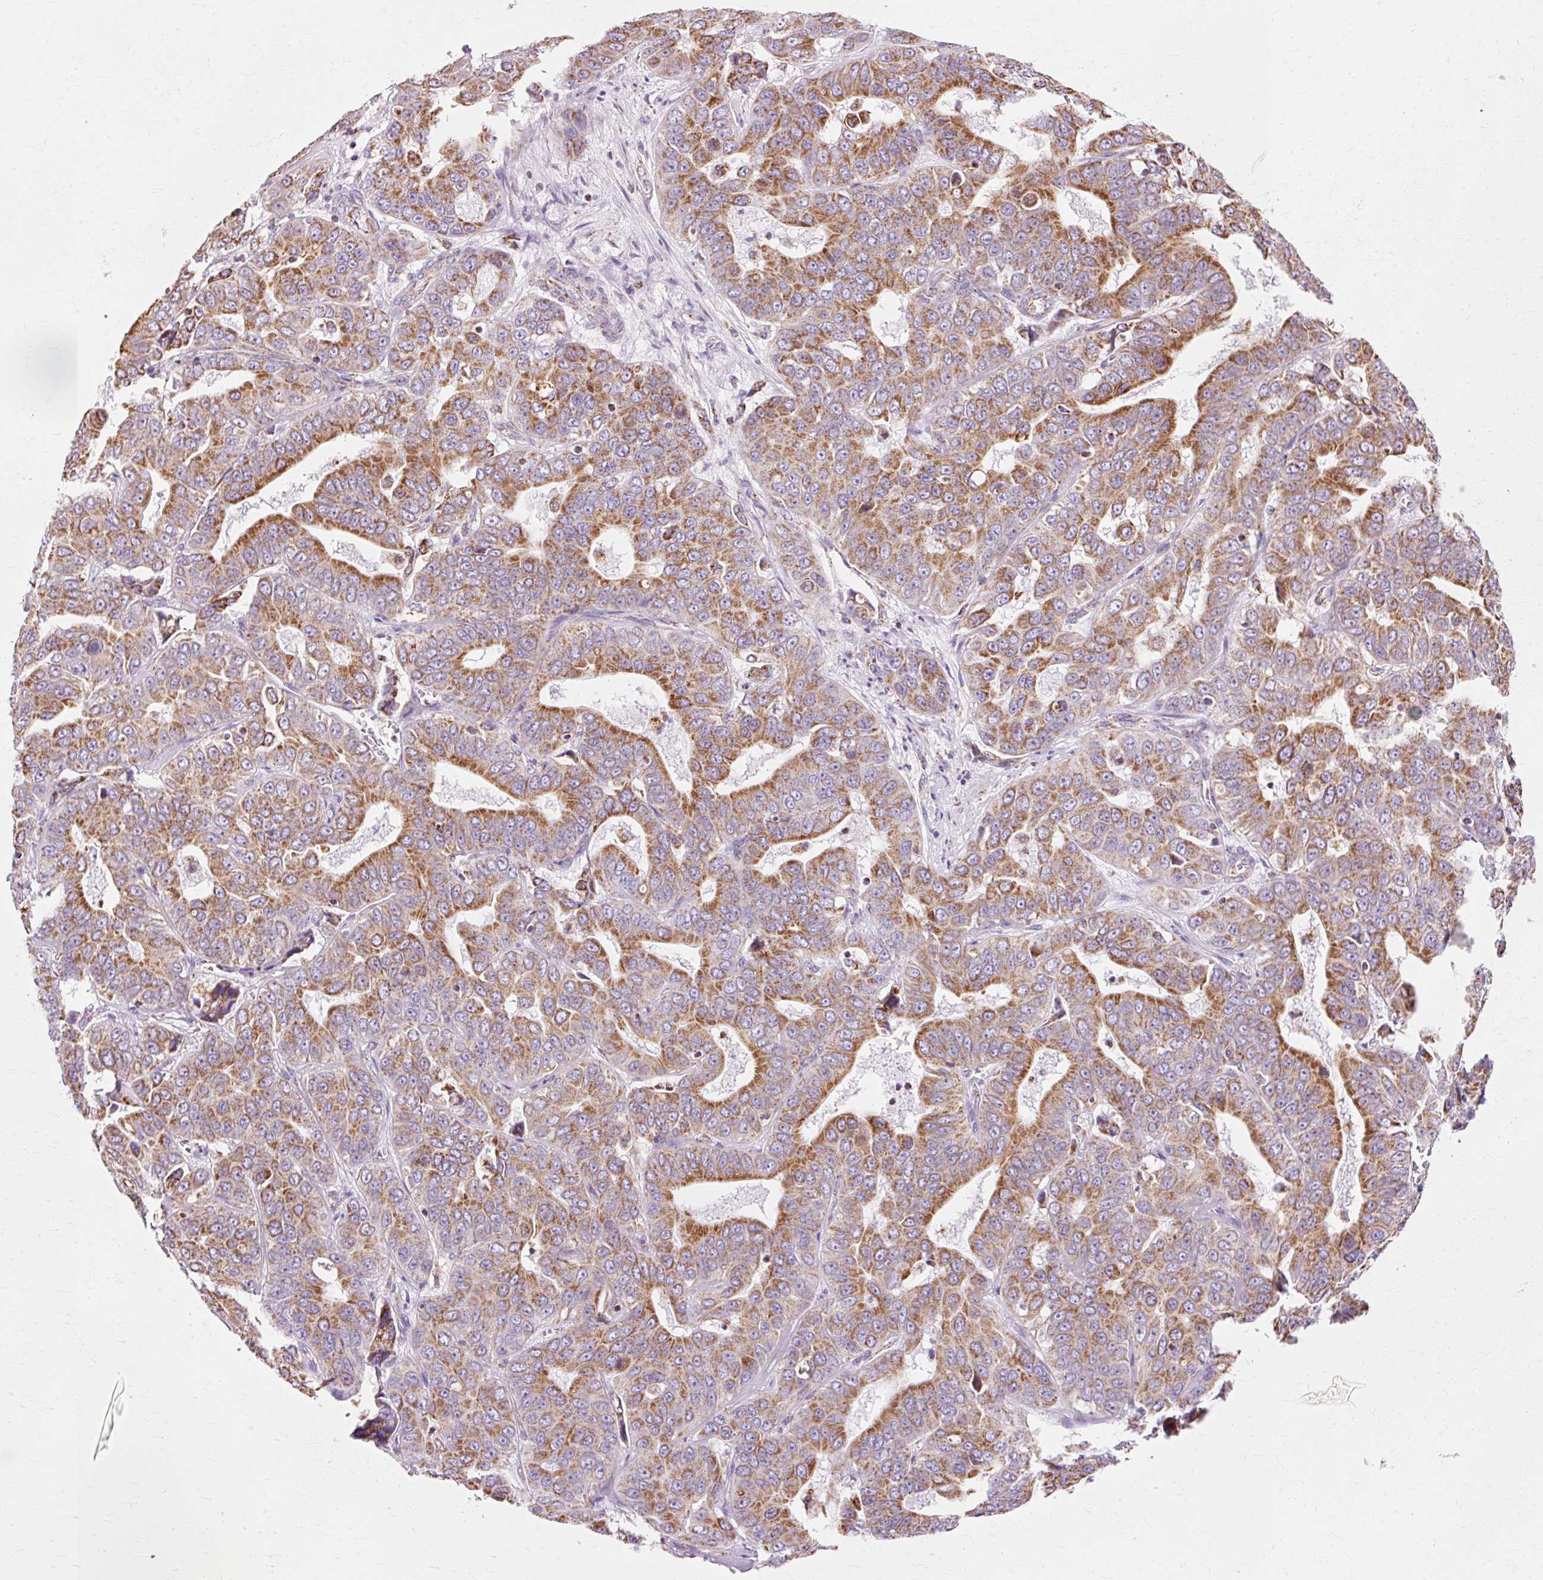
{"staining": {"intensity": "strong", "quantity": ">75%", "location": "cytoplasmic/membranous"}, "tissue": "liver cancer", "cell_type": "Tumor cells", "image_type": "cancer", "snomed": [{"axis": "morphology", "description": "Cholangiocarcinoma"}, {"axis": "topography", "description": "Liver"}], "caption": "This is an image of immunohistochemistry staining of liver cholangiocarcinoma, which shows strong staining in the cytoplasmic/membranous of tumor cells.", "gene": "ATP5PO", "patient": {"sex": "female", "age": 52}}